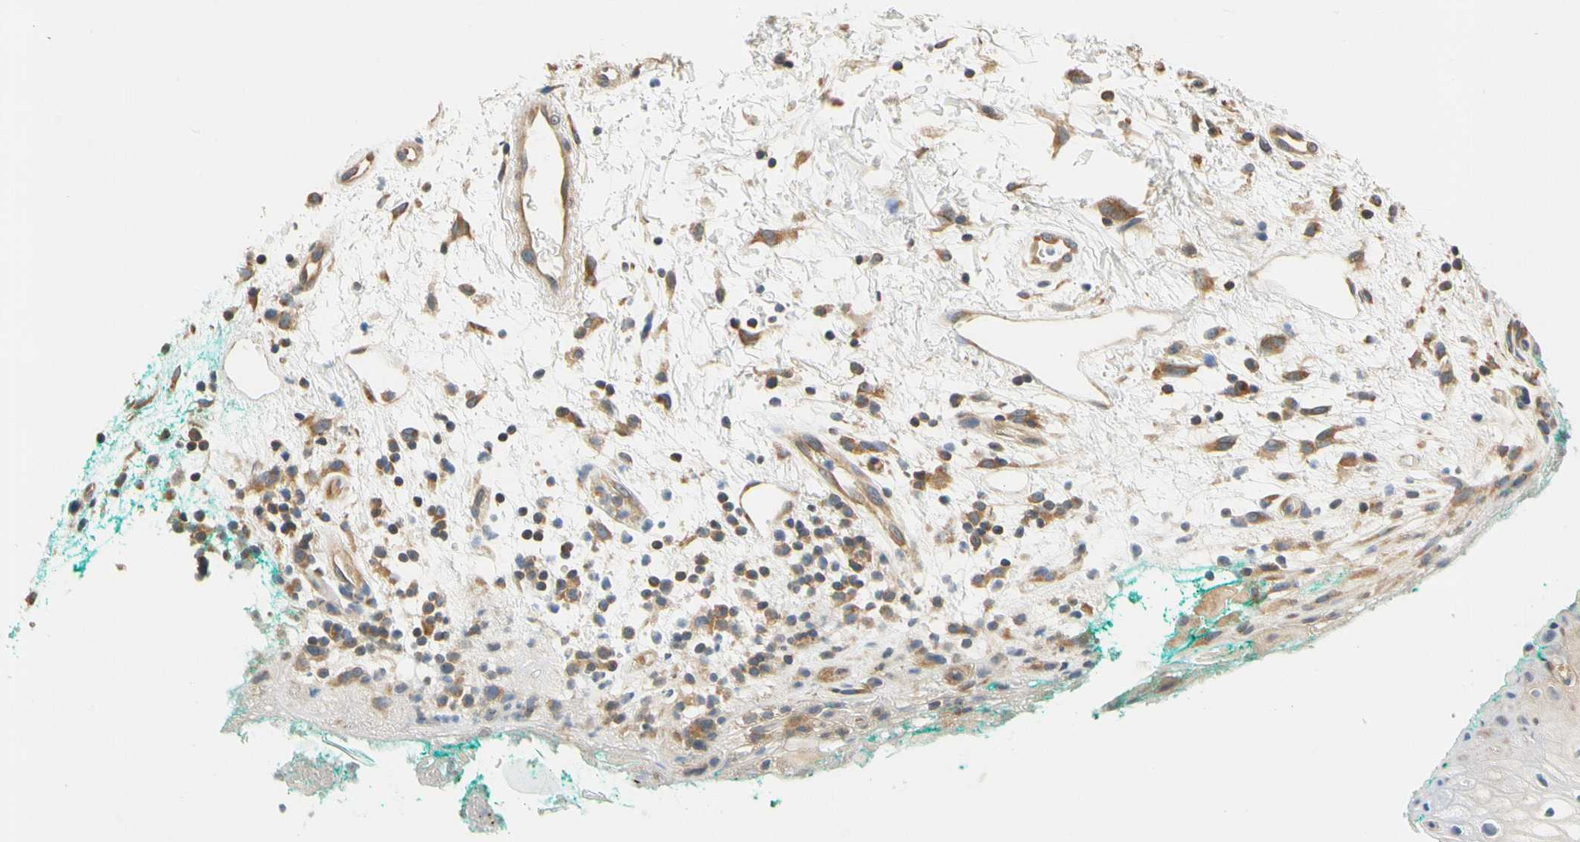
{"staining": {"intensity": "moderate", "quantity": "25%-75%", "location": "cytoplasmic/membranous"}, "tissue": "oral mucosa", "cell_type": "Squamous epithelial cells", "image_type": "normal", "snomed": [{"axis": "morphology", "description": "Normal tissue, NOS"}, {"axis": "topography", "description": "Skeletal muscle"}, {"axis": "topography", "description": "Oral tissue"}, {"axis": "topography", "description": "Peripheral nerve tissue"}], "caption": "An IHC histopathology image of benign tissue is shown. Protein staining in brown highlights moderate cytoplasmic/membranous positivity in oral mucosa within squamous epithelial cells. (IHC, brightfield microscopy, high magnification).", "gene": "LRRC47", "patient": {"sex": "female", "age": 84}}